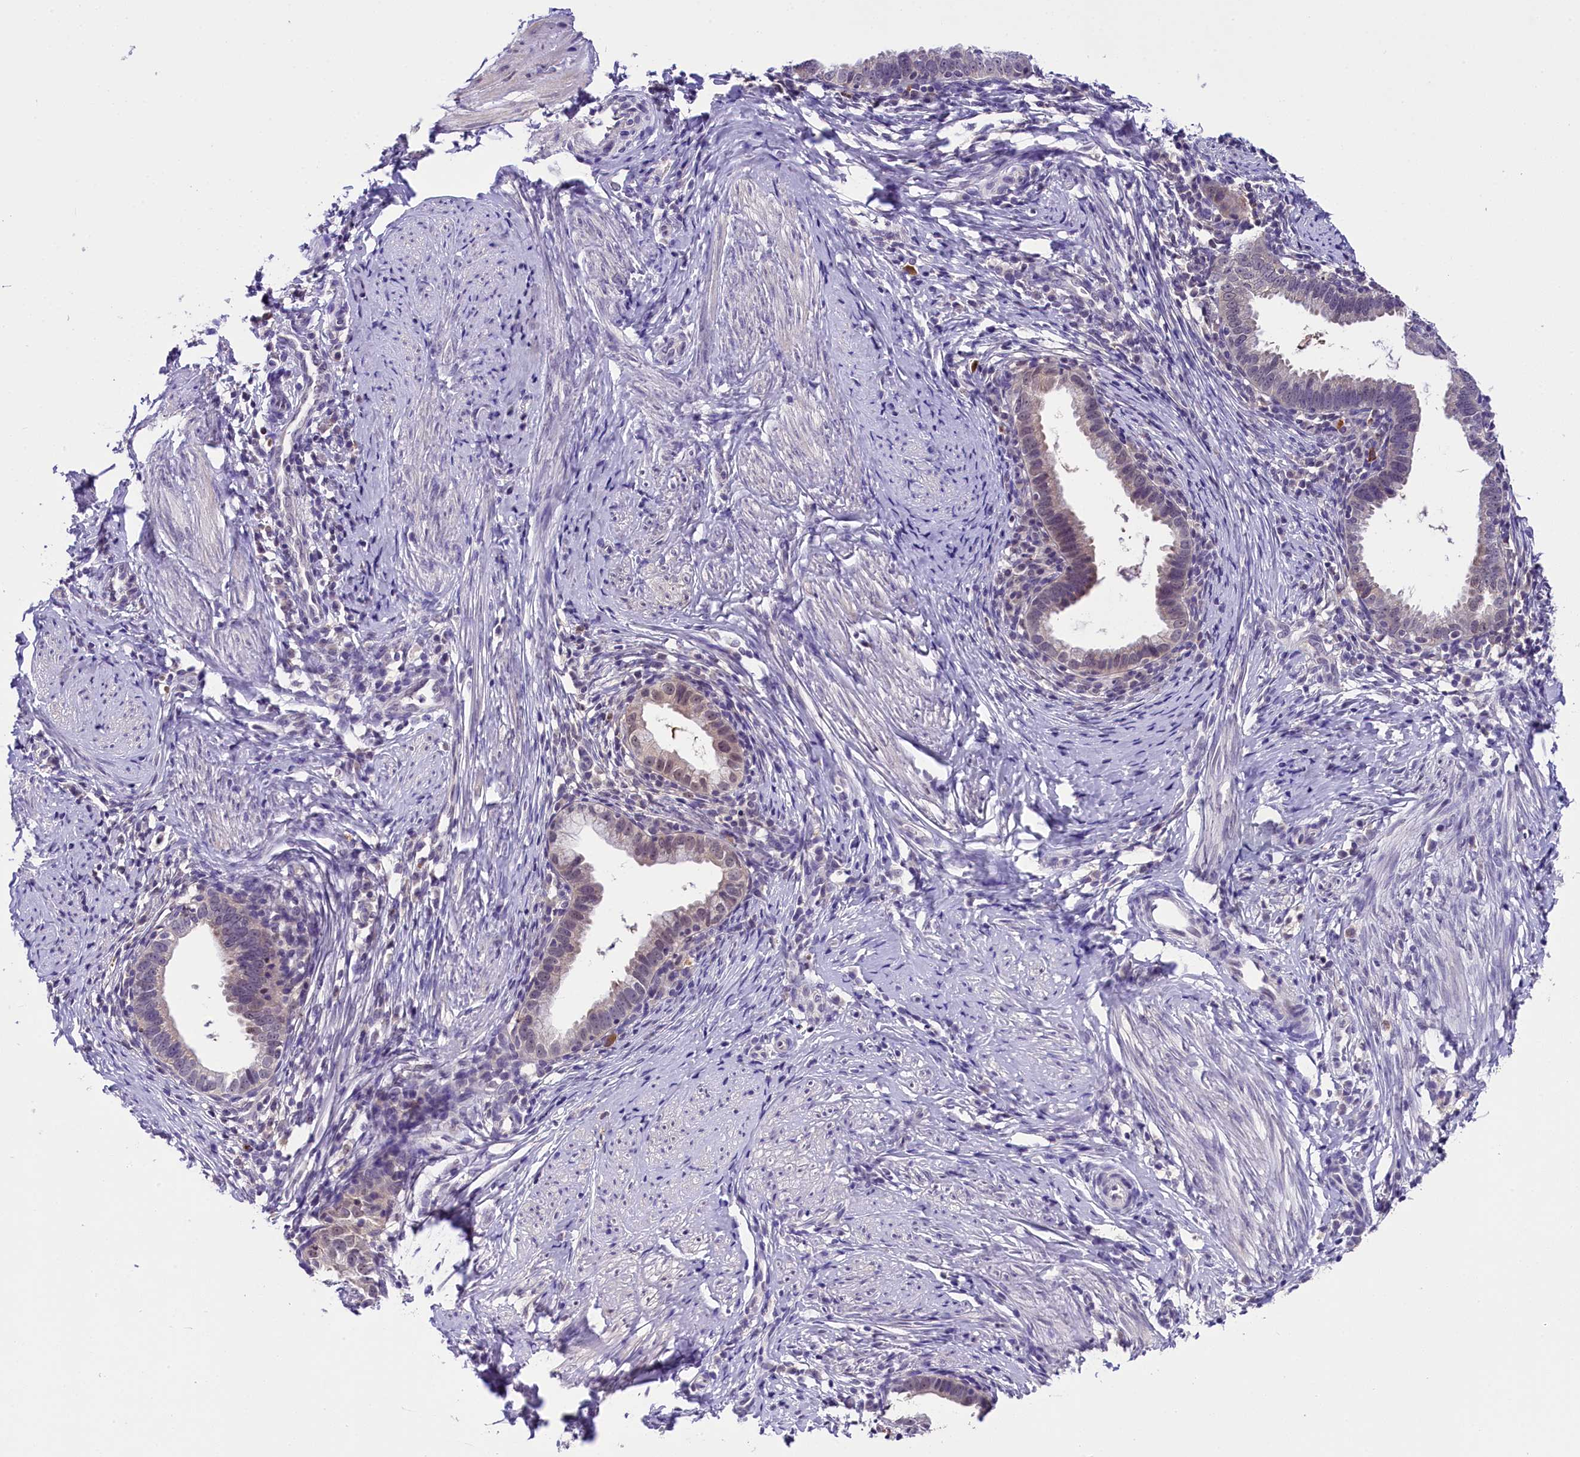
{"staining": {"intensity": "weak", "quantity": "<25%", "location": "cytoplasmic/membranous"}, "tissue": "cervical cancer", "cell_type": "Tumor cells", "image_type": "cancer", "snomed": [{"axis": "morphology", "description": "Adenocarcinoma, NOS"}, {"axis": "topography", "description": "Cervix"}], "caption": "This is a histopathology image of IHC staining of cervical cancer (adenocarcinoma), which shows no positivity in tumor cells.", "gene": "IQCN", "patient": {"sex": "female", "age": 36}}